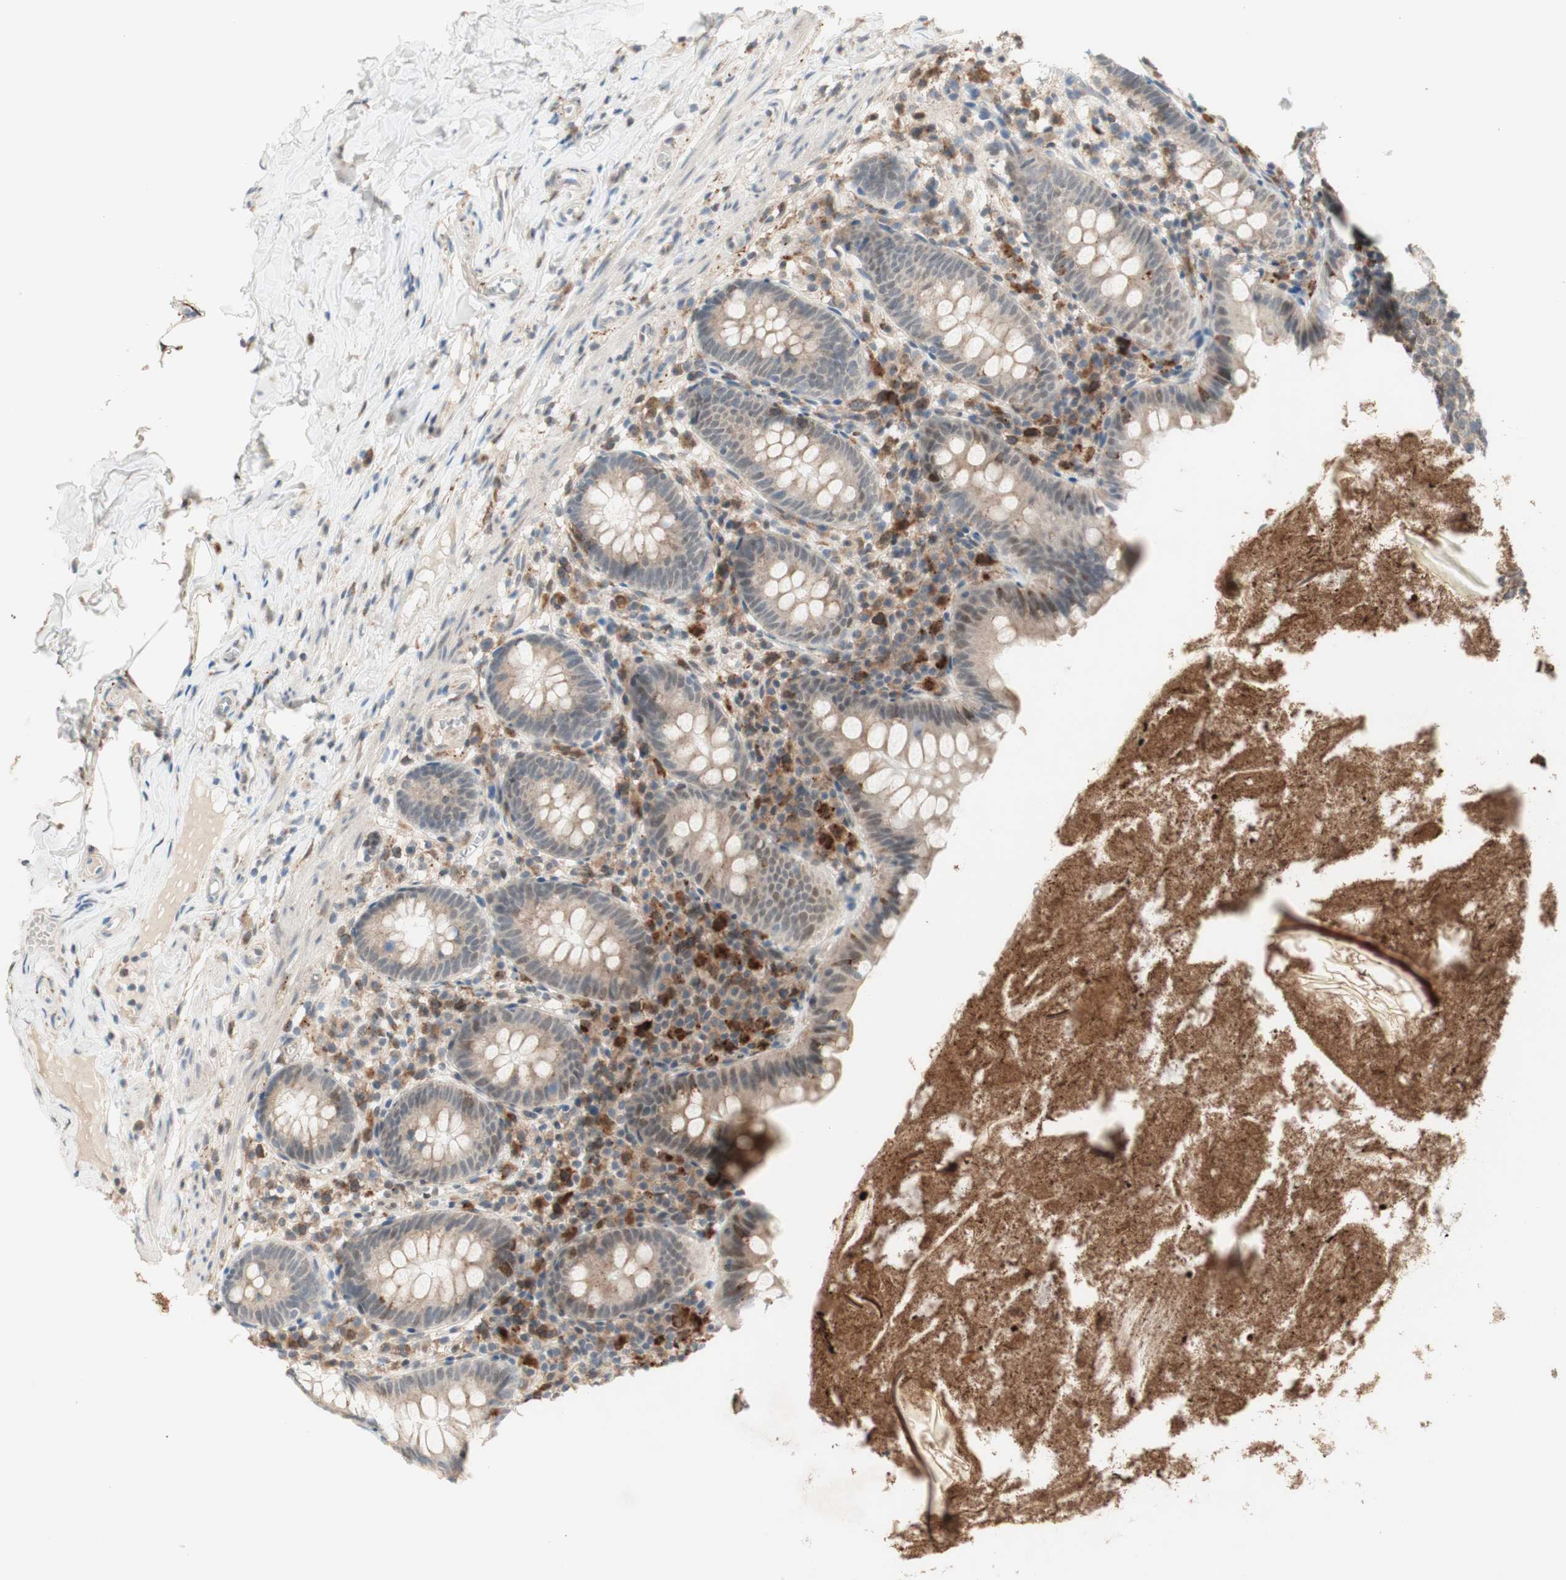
{"staining": {"intensity": "weak", "quantity": ">75%", "location": "cytoplasmic/membranous"}, "tissue": "appendix", "cell_type": "Glandular cells", "image_type": "normal", "snomed": [{"axis": "morphology", "description": "Normal tissue, NOS"}, {"axis": "topography", "description": "Appendix"}], "caption": "Protein expression analysis of unremarkable appendix displays weak cytoplasmic/membranous staining in approximately >75% of glandular cells.", "gene": "GAPT", "patient": {"sex": "male", "age": 52}}